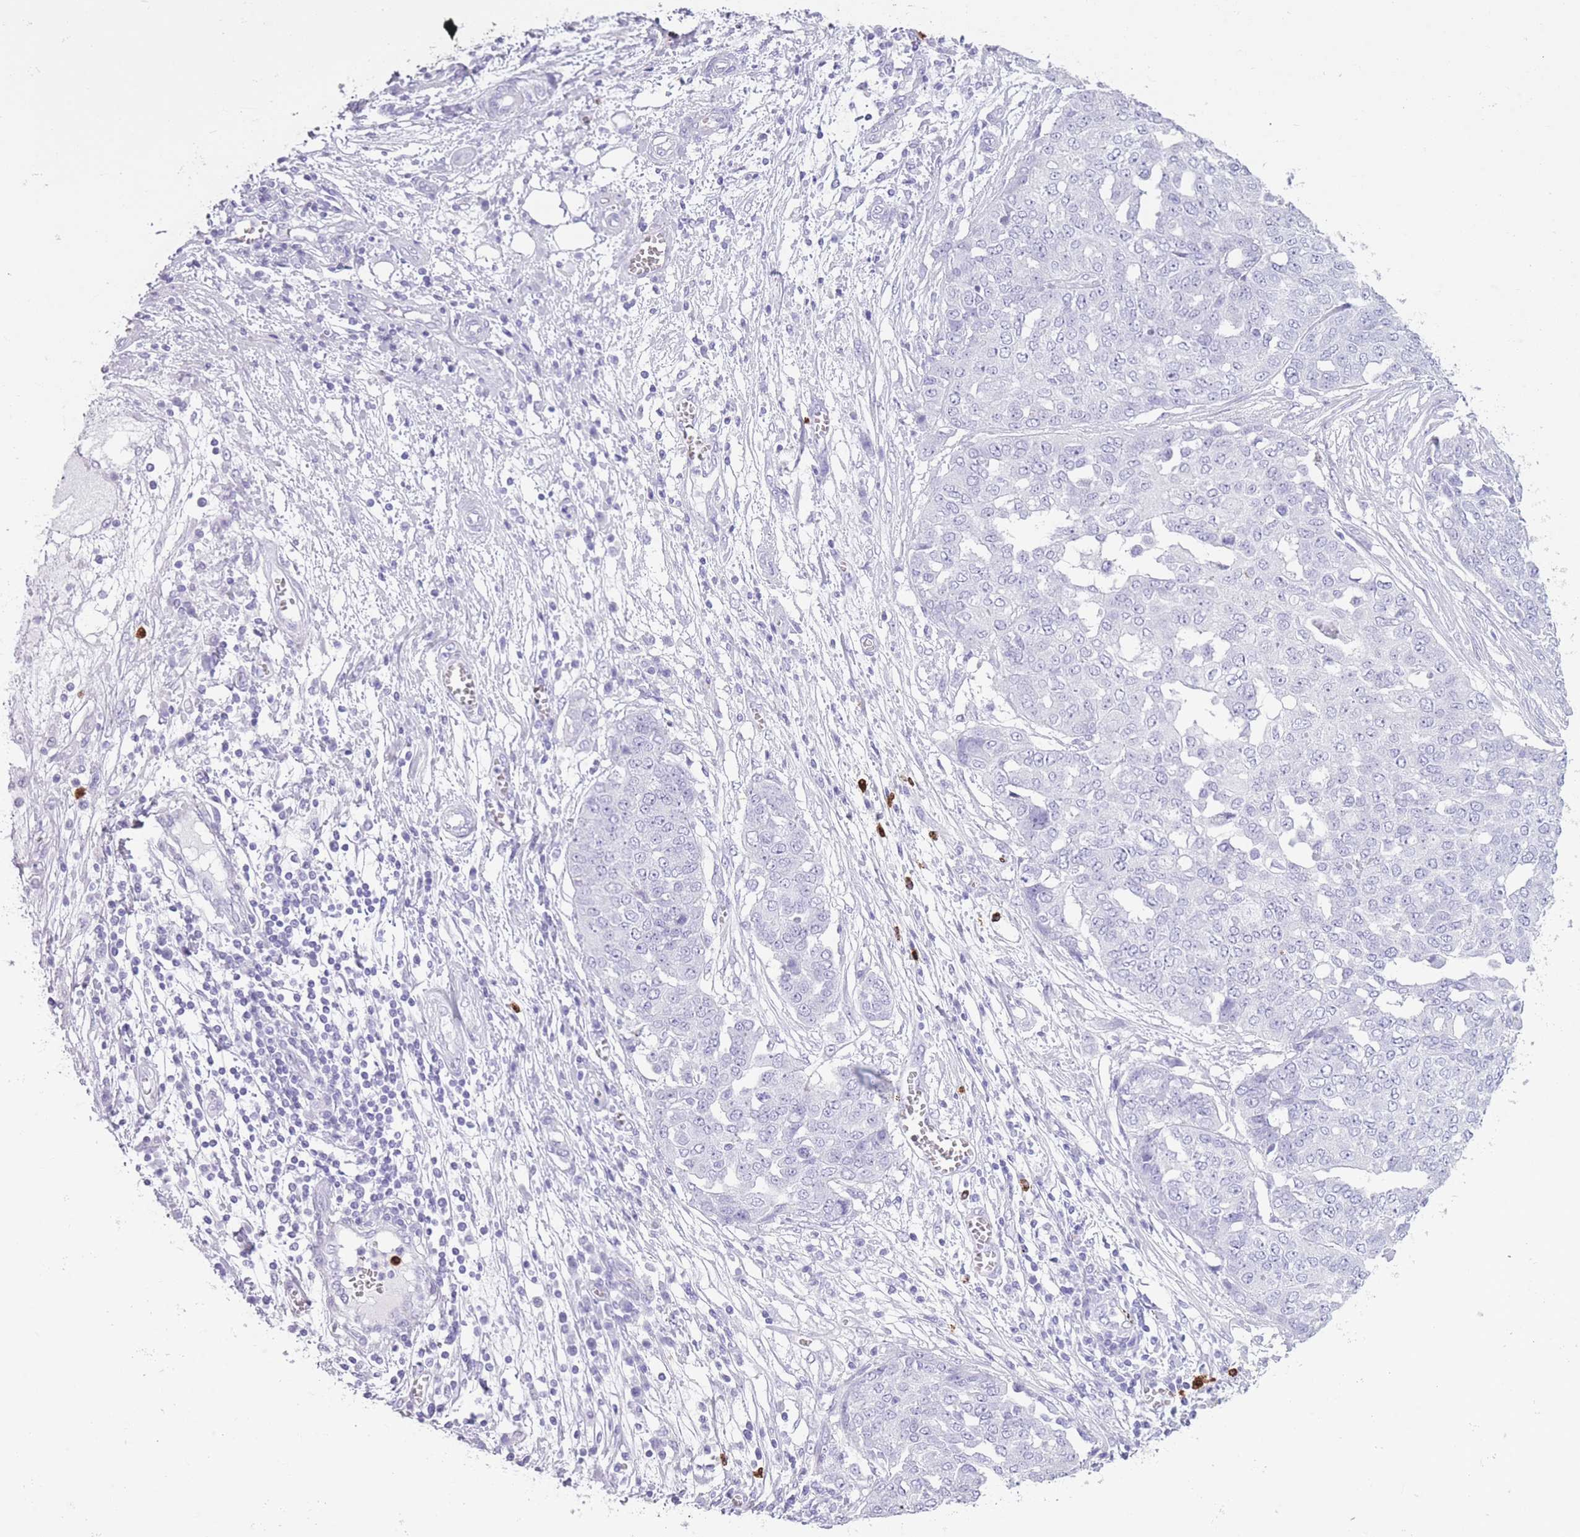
{"staining": {"intensity": "negative", "quantity": "none", "location": "none"}, "tissue": "ovarian cancer", "cell_type": "Tumor cells", "image_type": "cancer", "snomed": [{"axis": "morphology", "description": "Cystadenocarcinoma, serous, NOS"}, {"axis": "topography", "description": "Soft tissue"}, {"axis": "topography", "description": "Ovary"}], "caption": "Tumor cells show no significant staining in ovarian serous cystadenocarcinoma. Brightfield microscopy of immunohistochemistry stained with DAB (3,3'-diaminobenzidine) (brown) and hematoxylin (blue), captured at high magnification.", "gene": "OR4F21", "patient": {"sex": "female", "age": 57}}